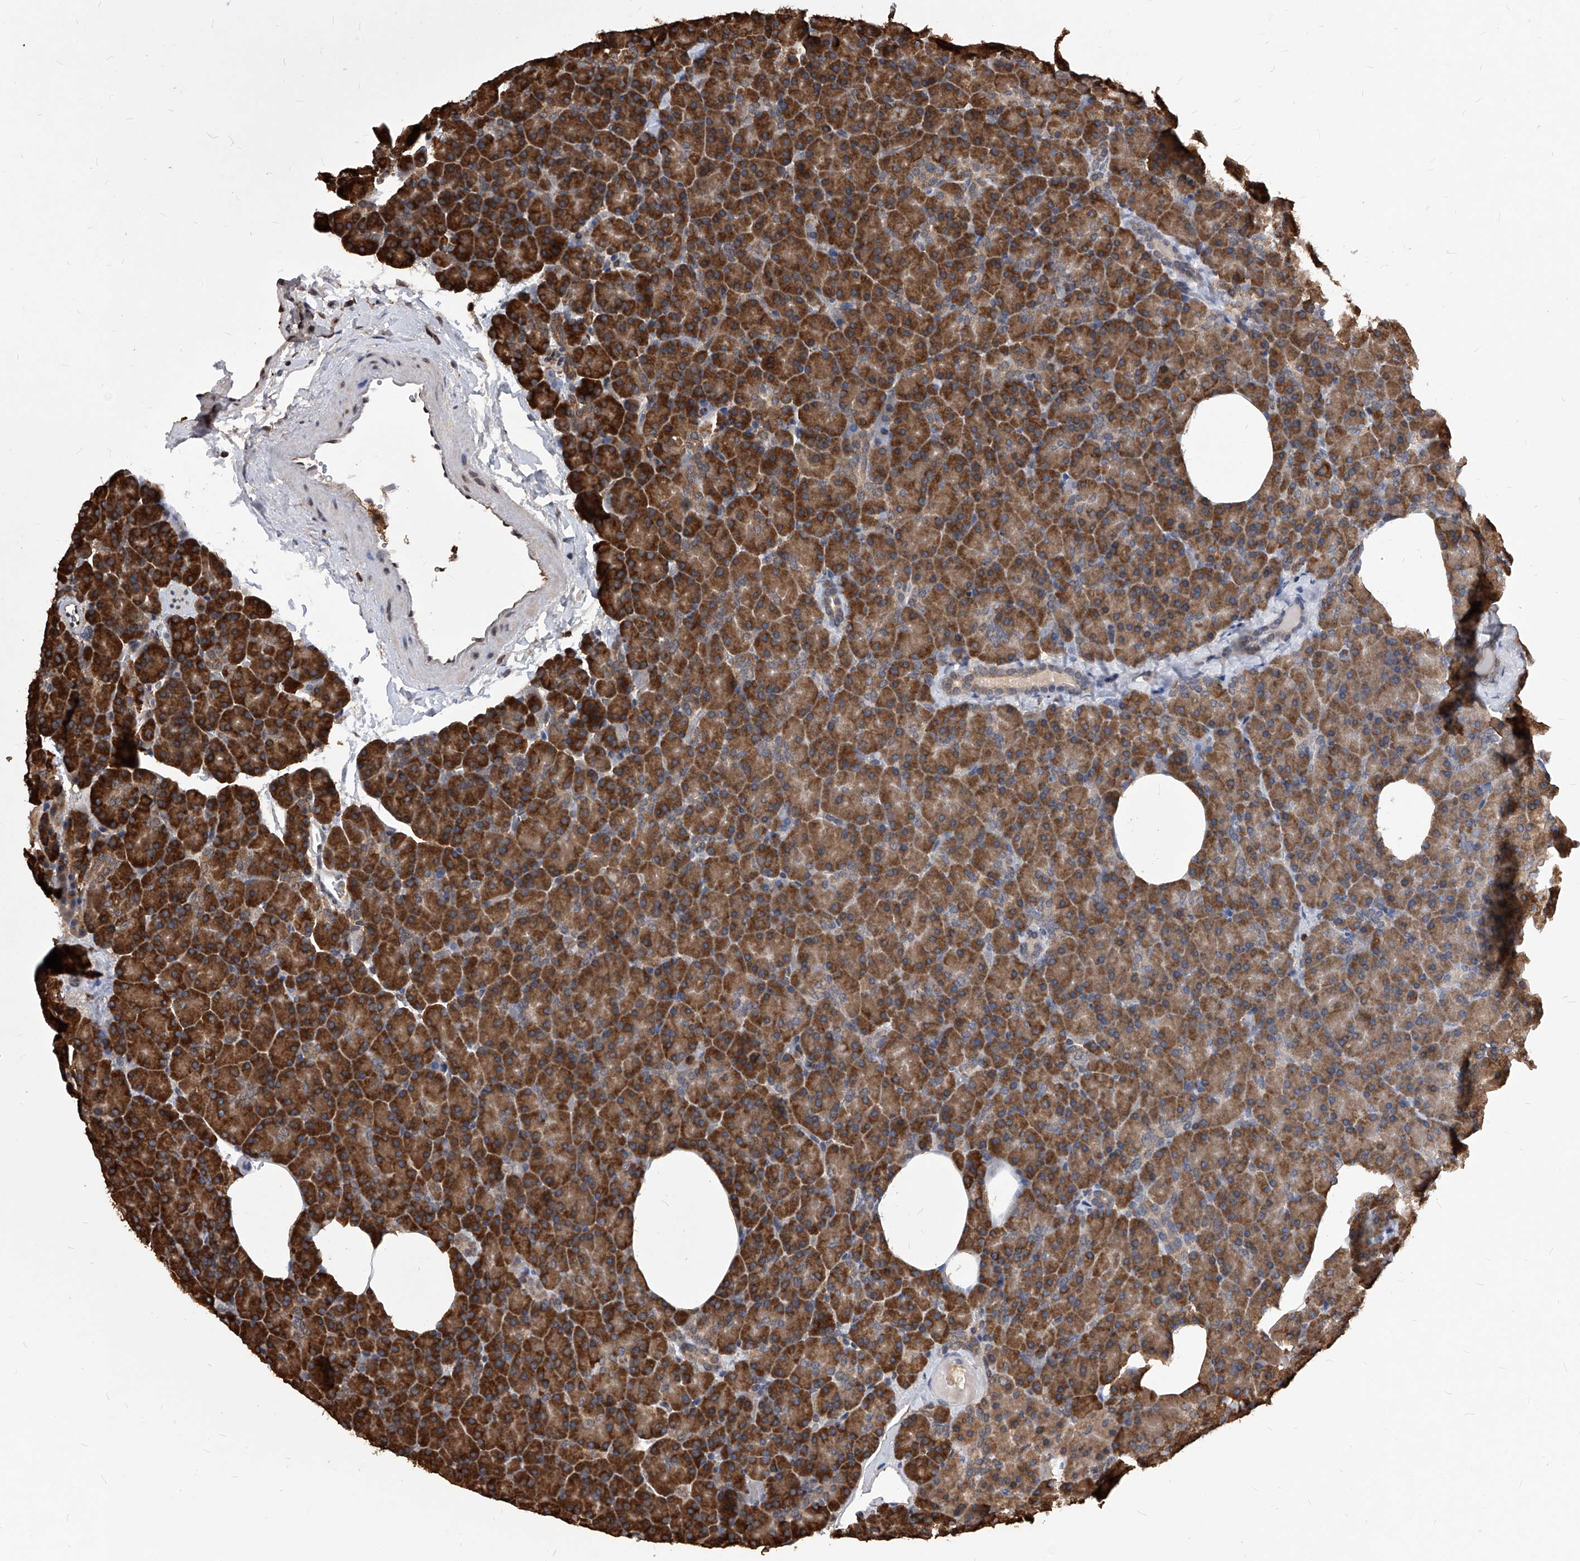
{"staining": {"intensity": "strong", "quantity": ">75%", "location": "cytoplasmic/membranous"}, "tissue": "pancreas", "cell_type": "Exocrine glandular cells", "image_type": "normal", "snomed": [{"axis": "morphology", "description": "Normal tissue, NOS"}, {"axis": "morphology", "description": "Carcinoid, malignant, NOS"}, {"axis": "topography", "description": "Pancreas"}], "caption": "Unremarkable pancreas was stained to show a protein in brown. There is high levels of strong cytoplasmic/membranous staining in approximately >75% of exocrine glandular cells. The staining was performed using DAB (3,3'-diaminobenzidine), with brown indicating positive protein expression. Nuclei are stained blue with hematoxylin.", "gene": "ID1", "patient": {"sex": "female", "age": 35}}